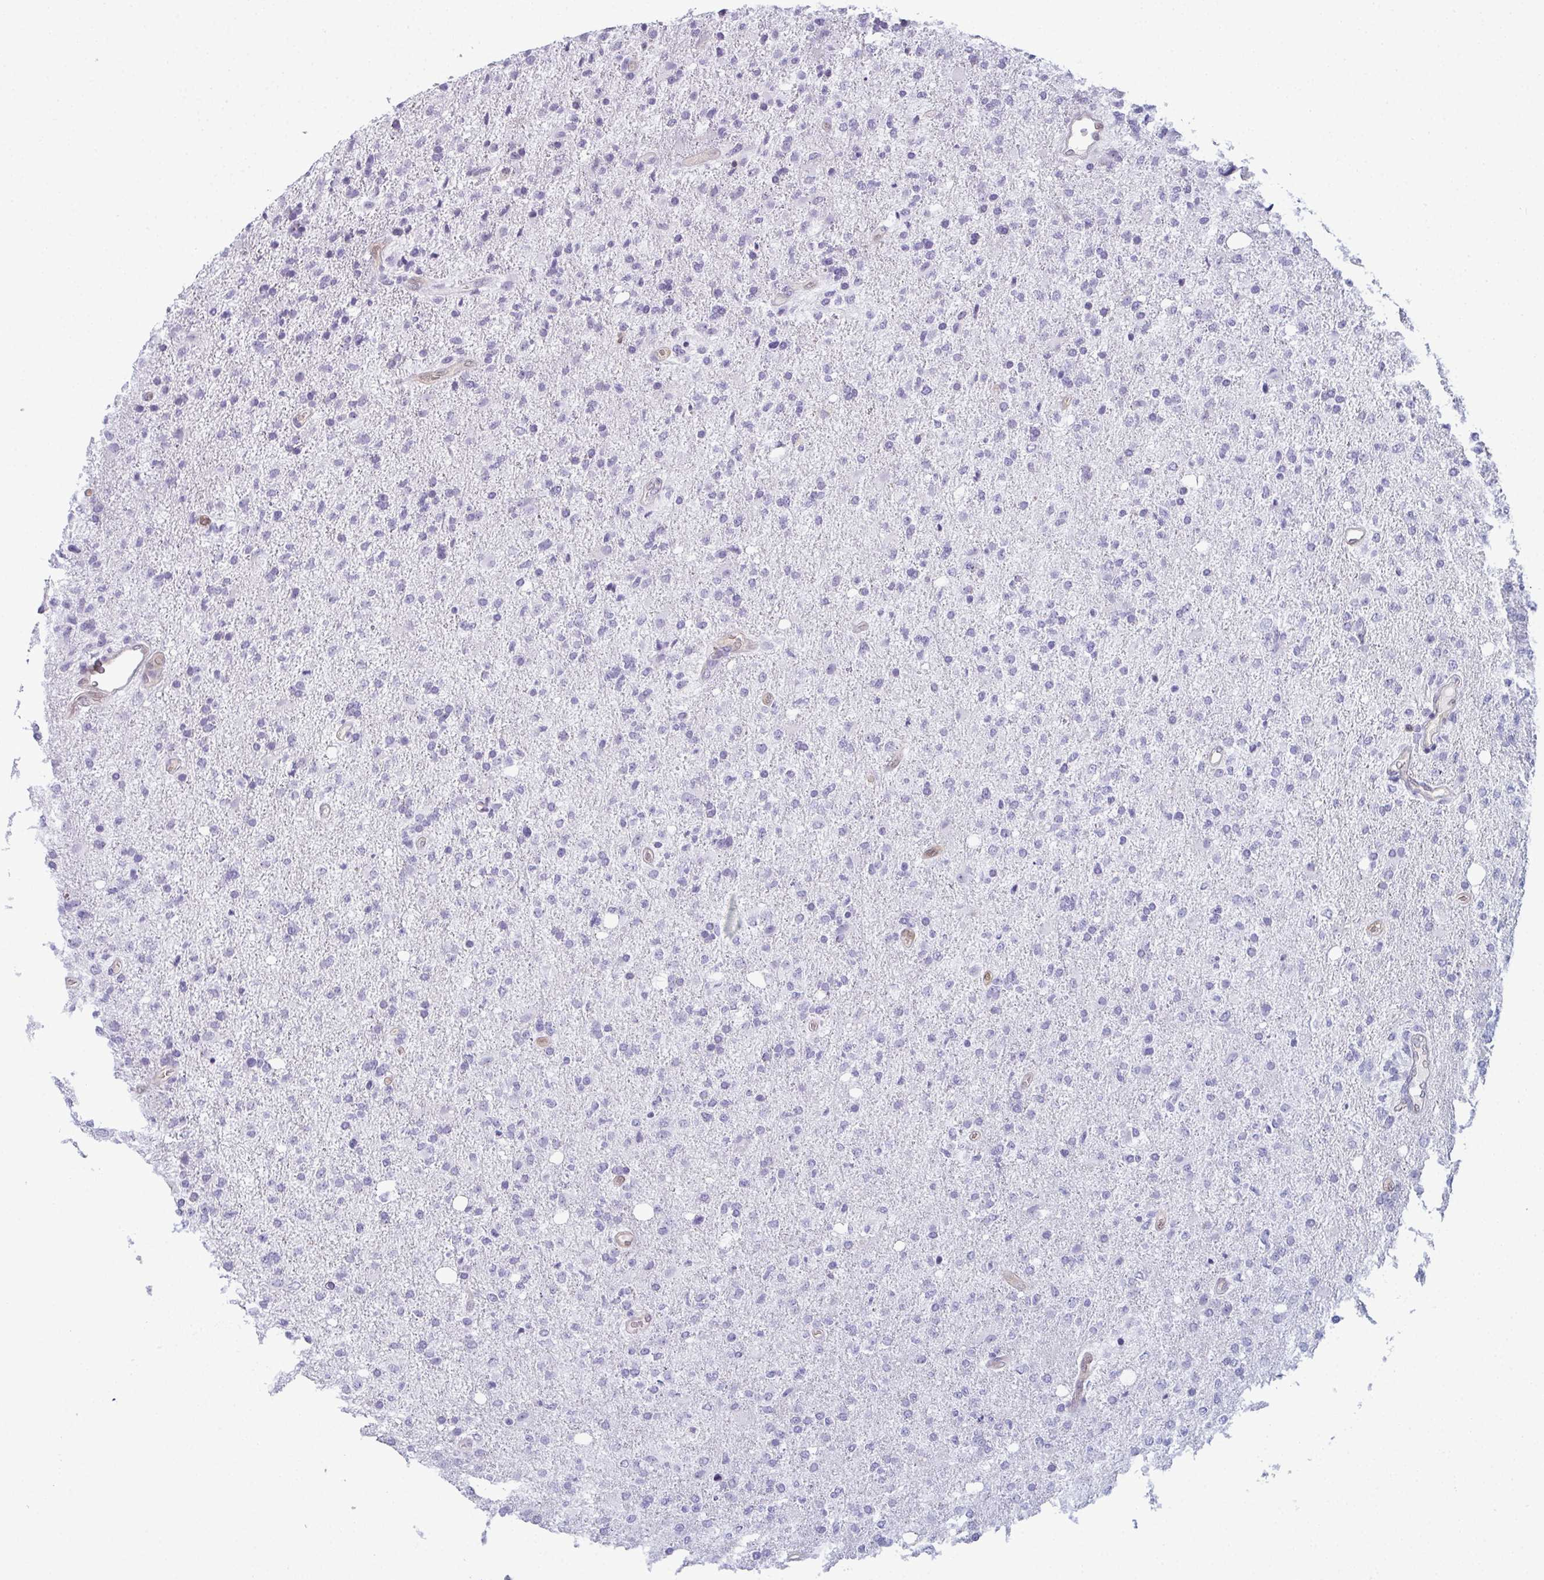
{"staining": {"intensity": "negative", "quantity": "none", "location": "none"}, "tissue": "glioma", "cell_type": "Tumor cells", "image_type": "cancer", "snomed": [{"axis": "morphology", "description": "Glioma, malignant, High grade"}, {"axis": "topography", "description": "Cerebral cortex"}], "caption": "Malignant glioma (high-grade) was stained to show a protein in brown. There is no significant positivity in tumor cells.", "gene": "CDA", "patient": {"sex": "male", "age": 70}}